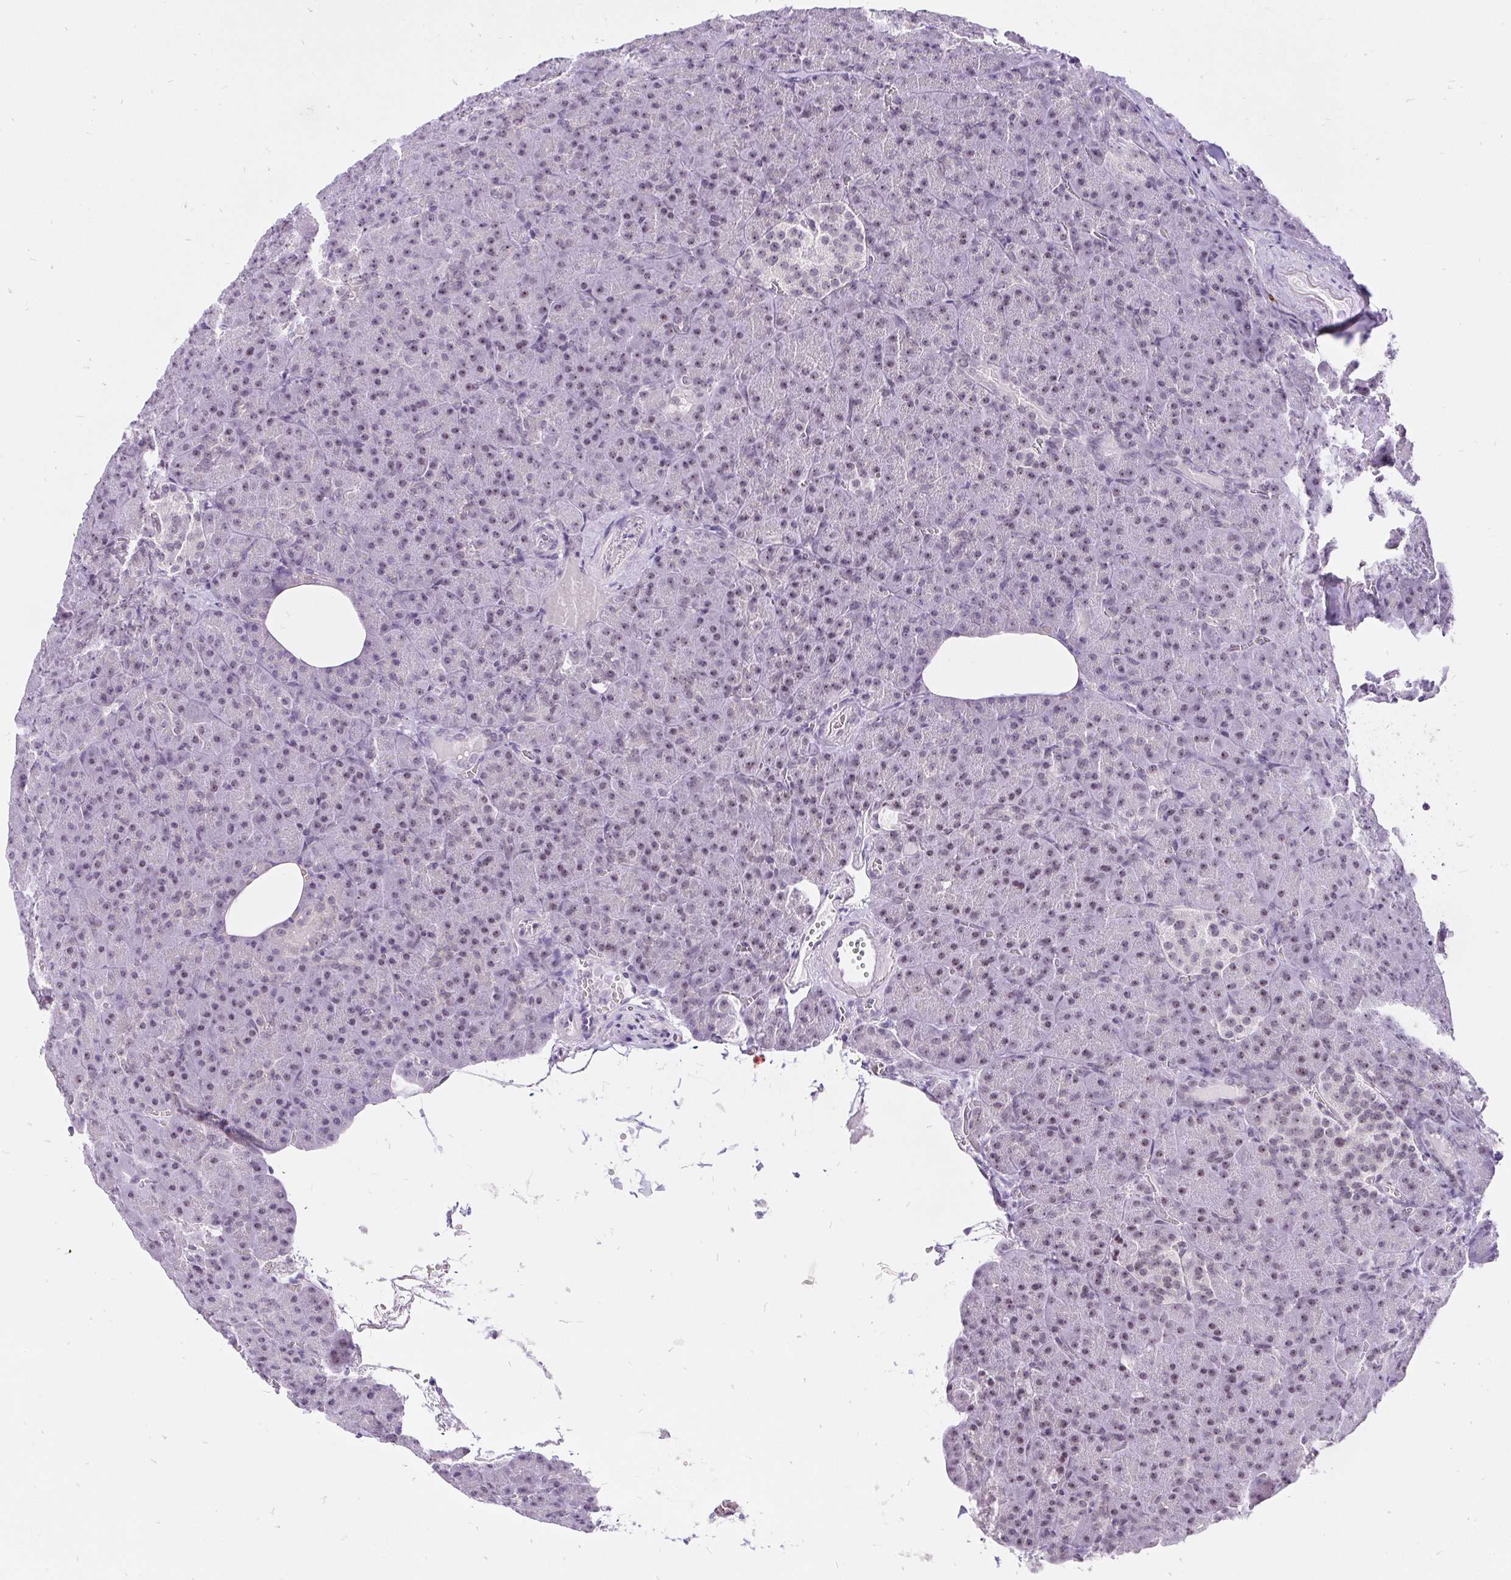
{"staining": {"intensity": "weak", "quantity": ">75%", "location": "nuclear"}, "tissue": "pancreas", "cell_type": "Exocrine glandular cells", "image_type": "normal", "snomed": [{"axis": "morphology", "description": "Normal tissue, NOS"}, {"axis": "topography", "description": "Pancreas"}], "caption": "Protein expression by IHC reveals weak nuclear expression in about >75% of exocrine glandular cells in unremarkable pancreas.", "gene": "ZNF860", "patient": {"sex": "female", "age": 74}}